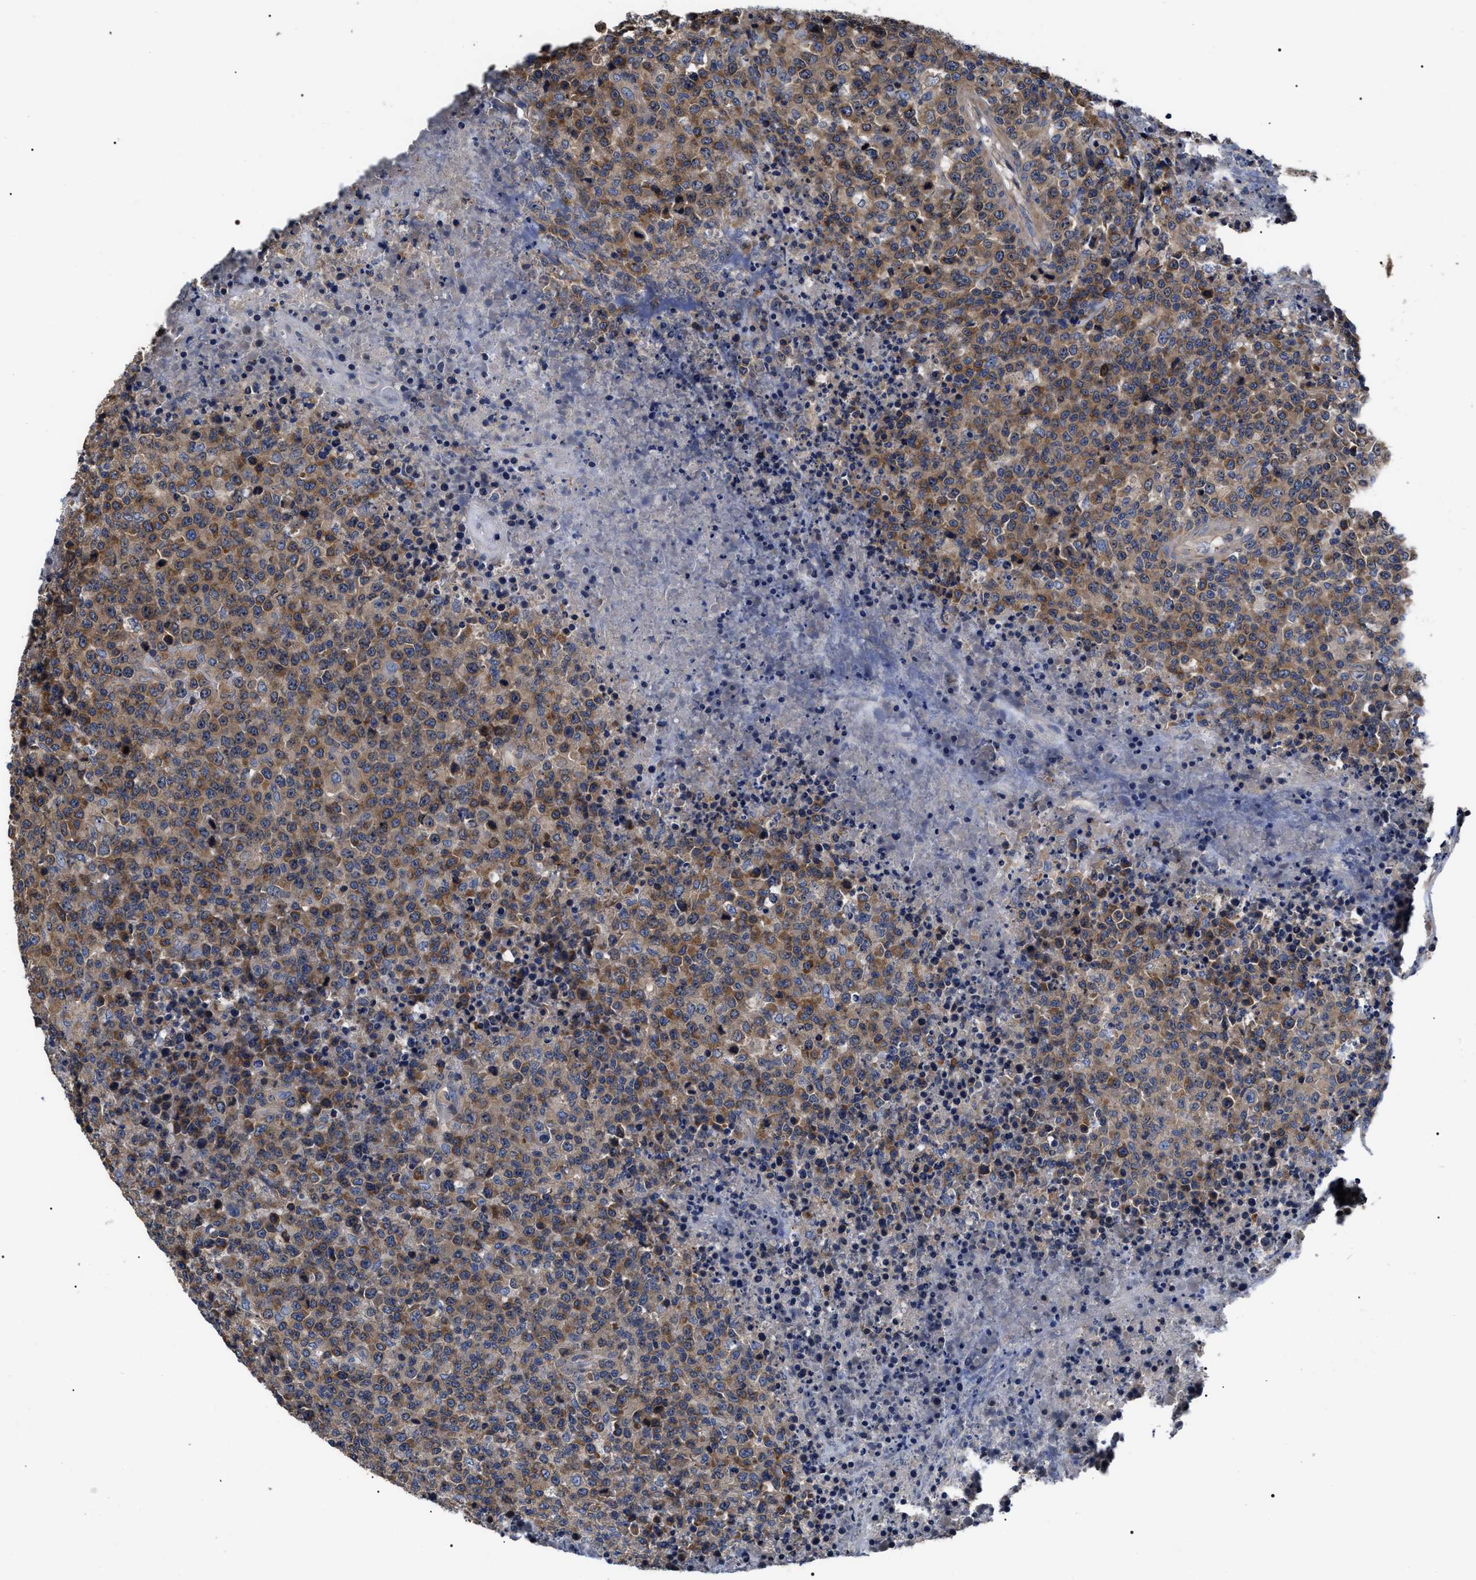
{"staining": {"intensity": "moderate", "quantity": "25%-75%", "location": "cytoplasmic/membranous"}, "tissue": "lymphoma", "cell_type": "Tumor cells", "image_type": "cancer", "snomed": [{"axis": "morphology", "description": "Malignant lymphoma, non-Hodgkin's type, High grade"}, {"axis": "topography", "description": "Lymph node"}], "caption": "Immunohistochemical staining of human malignant lymphoma, non-Hodgkin's type (high-grade) displays medium levels of moderate cytoplasmic/membranous staining in approximately 25%-75% of tumor cells.", "gene": "MIS18A", "patient": {"sex": "male", "age": 13}}